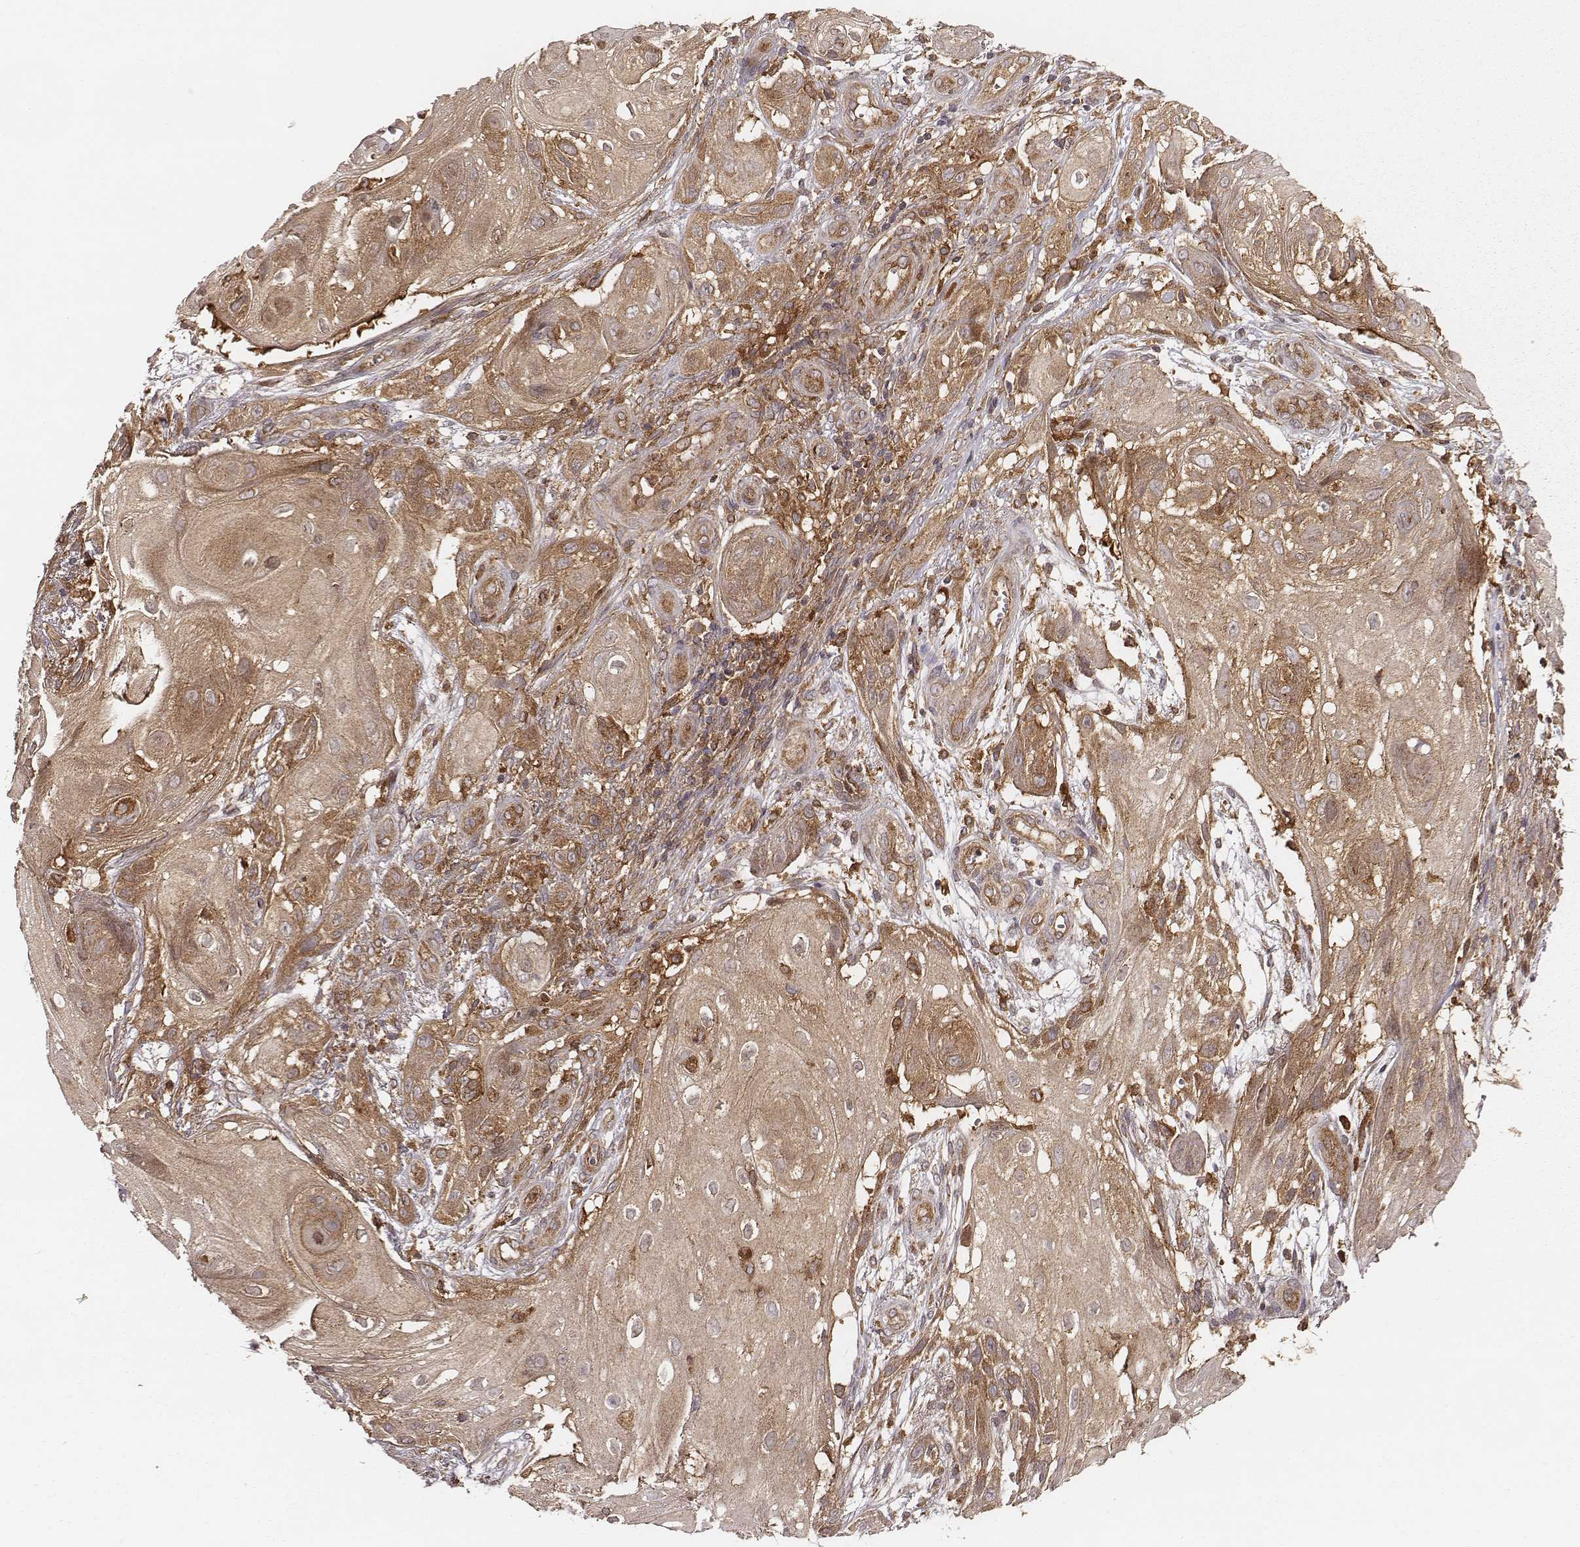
{"staining": {"intensity": "moderate", "quantity": ">75%", "location": "cytoplasmic/membranous"}, "tissue": "skin cancer", "cell_type": "Tumor cells", "image_type": "cancer", "snomed": [{"axis": "morphology", "description": "Squamous cell carcinoma, NOS"}, {"axis": "topography", "description": "Skin"}], "caption": "Skin cancer stained with immunohistochemistry displays moderate cytoplasmic/membranous positivity in about >75% of tumor cells.", "gene": "VPS26A", "patient": {"sex": "male", "age": 62}}